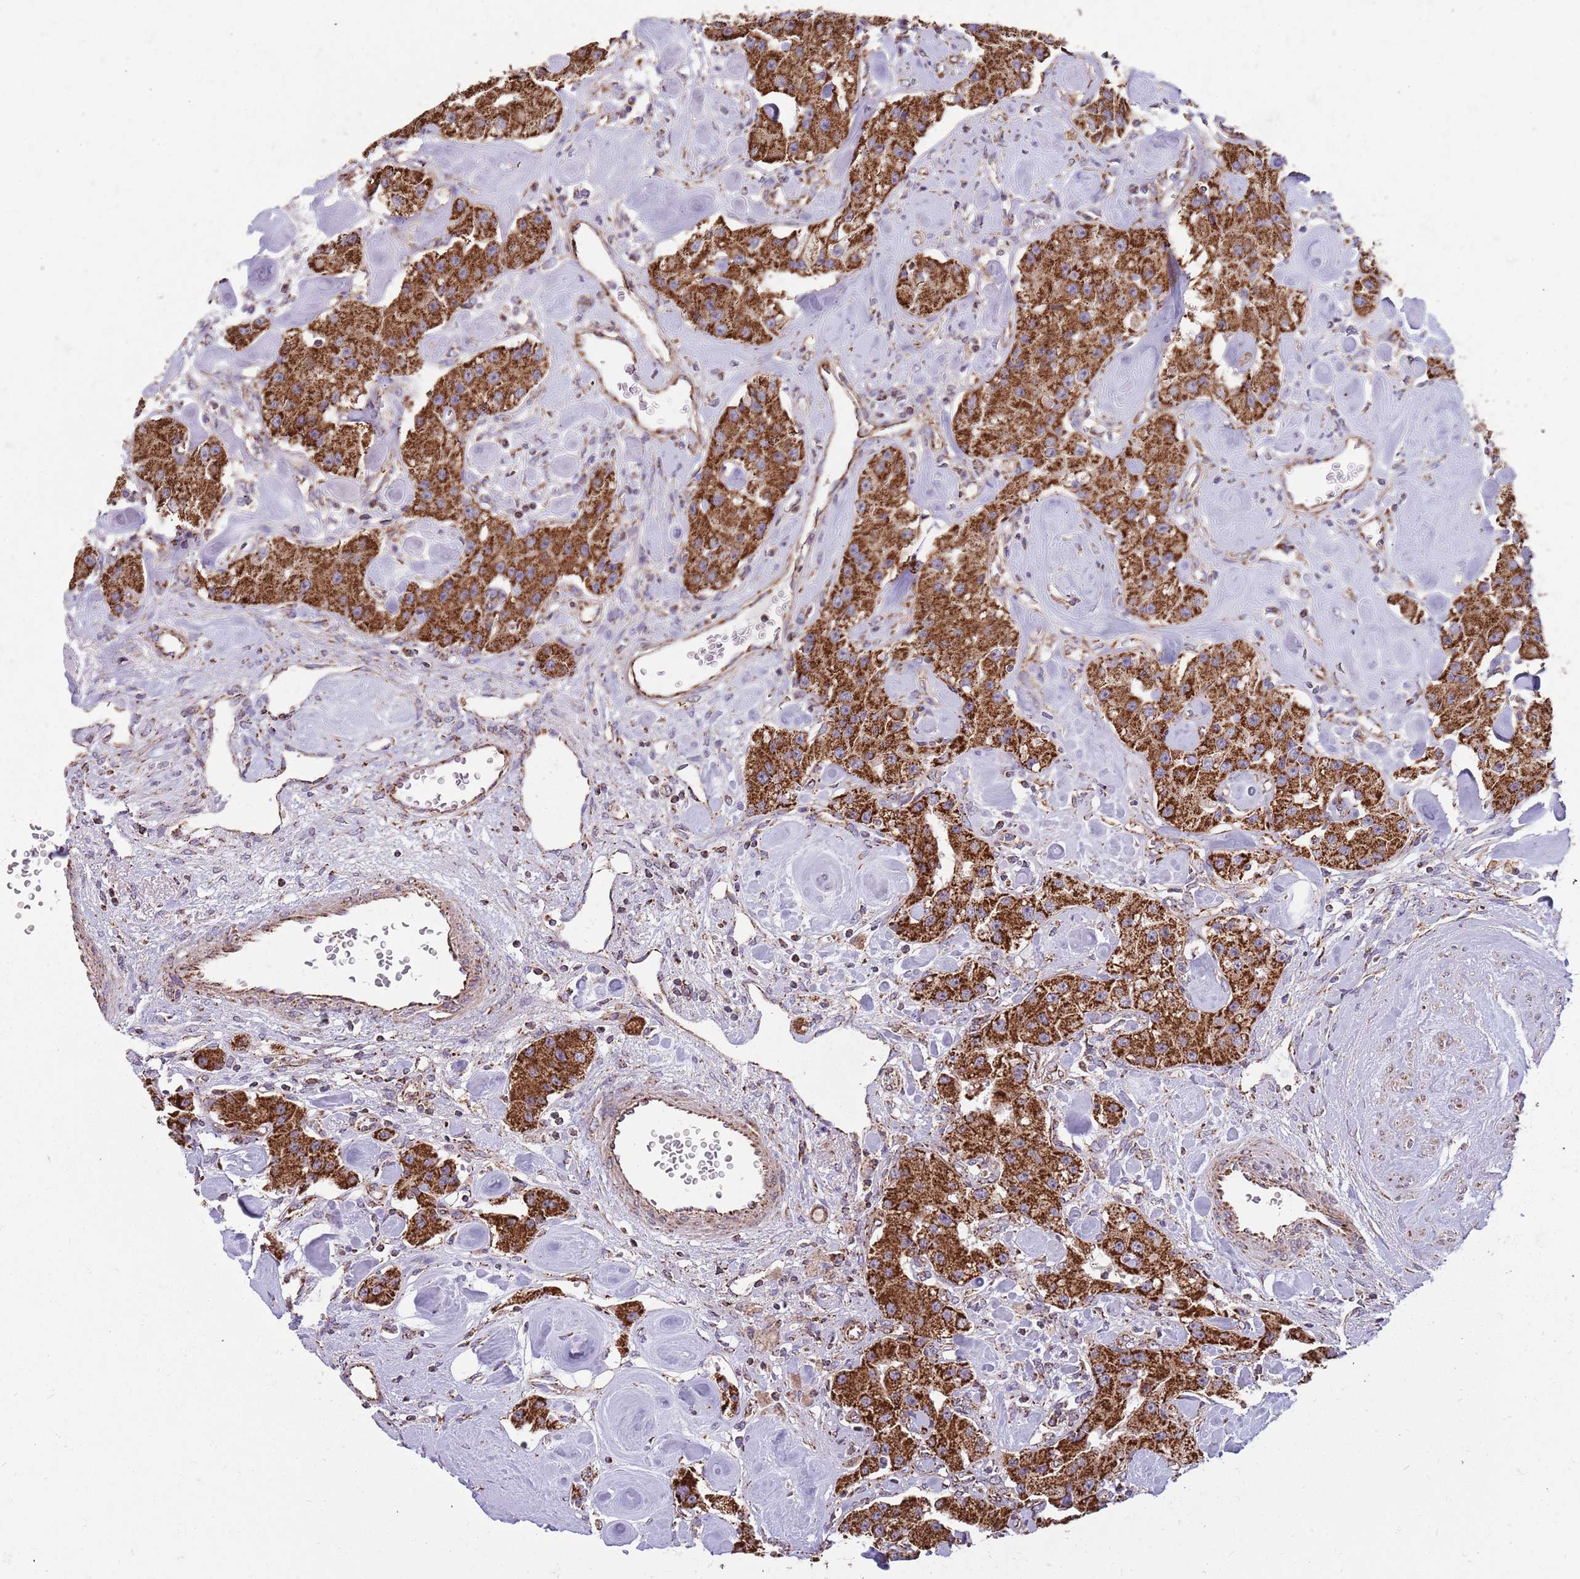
{"staining": {"intensity": "strong", "quantity": ">75%", "location": "cytoplasmic/membranous"}, "tissue": "carcinoid", "cell_type": "Tumor cells", "image_type": "cancer", "snomed": [{"axis": "morphology", "description": "Carcinoid, malignant, NOS"}, {"axis": "topography", "description": "Pancreas"}], "caption": "A high amount of strong cytoplasmic/membranous staining is seen in about >75% of tumor cells in carcinoid (malignant) tissue. (DAB IHC, brown staining for protein, blue staining for nuclei).", "gene": "VPS16", "patient": {"sex": "male", "age": 41}}